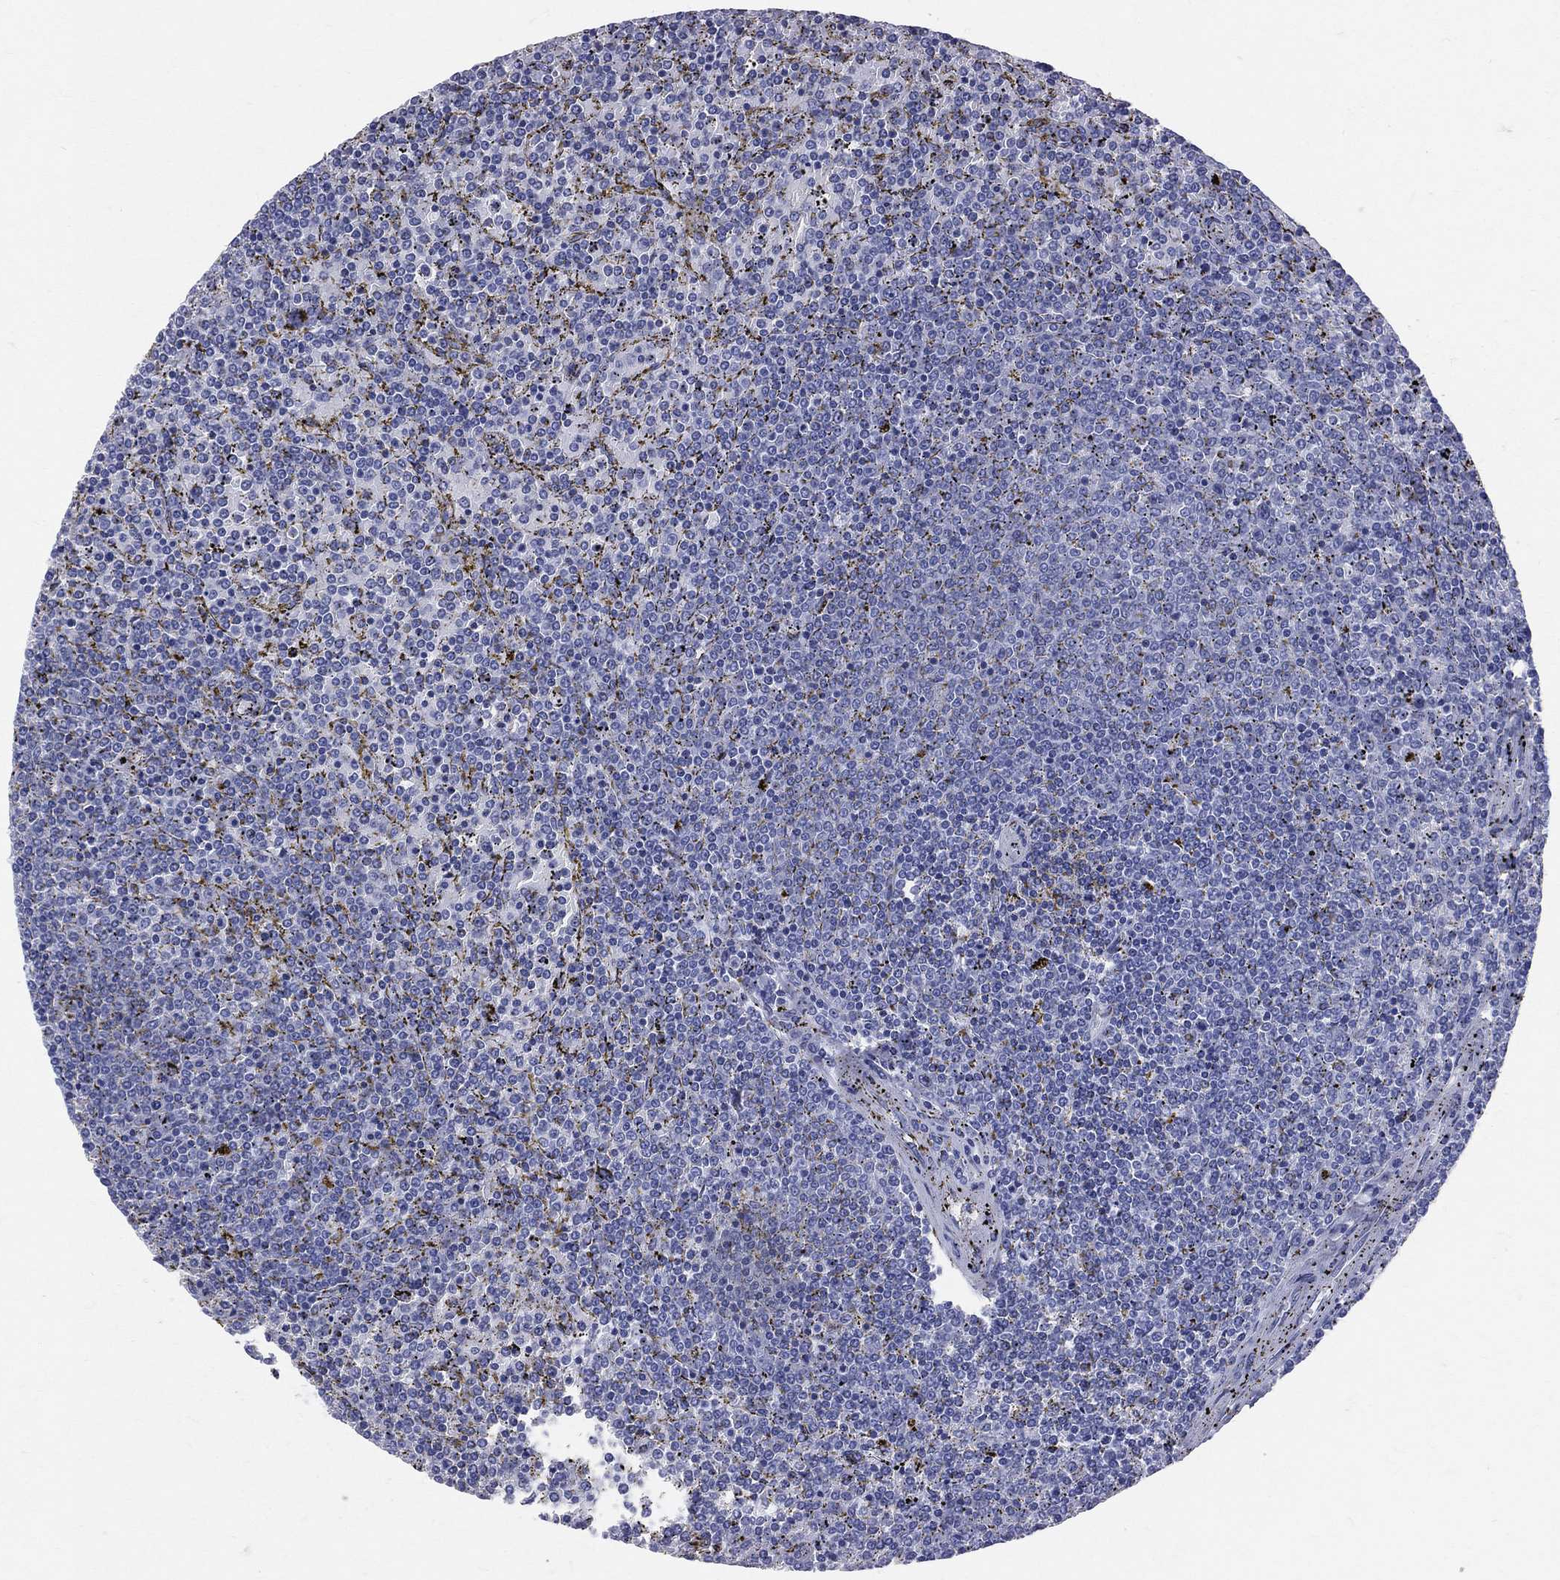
{"staining": {"intensity": "negative", "quantity": "none", "location": "none"}, "tissue": "lymphoma", "cell_type": "Tumor cells", "image_type": "cancer", "snomed": [{"axis": "morphology", "description": "Malignant lymphoma, non-Hodgkin's type, Low grade"}, {"axis": "topography", "description": "Spleen"}], "caption": "Human malignant lymphoma, non-Hodgkin's type (low-grade) stained for a protein using immunohistochemistry (IHC) demonstrates no positivity in tumor cells.", "gene": "CYLC1", "patient": {"sex": "female", "age": 77}}